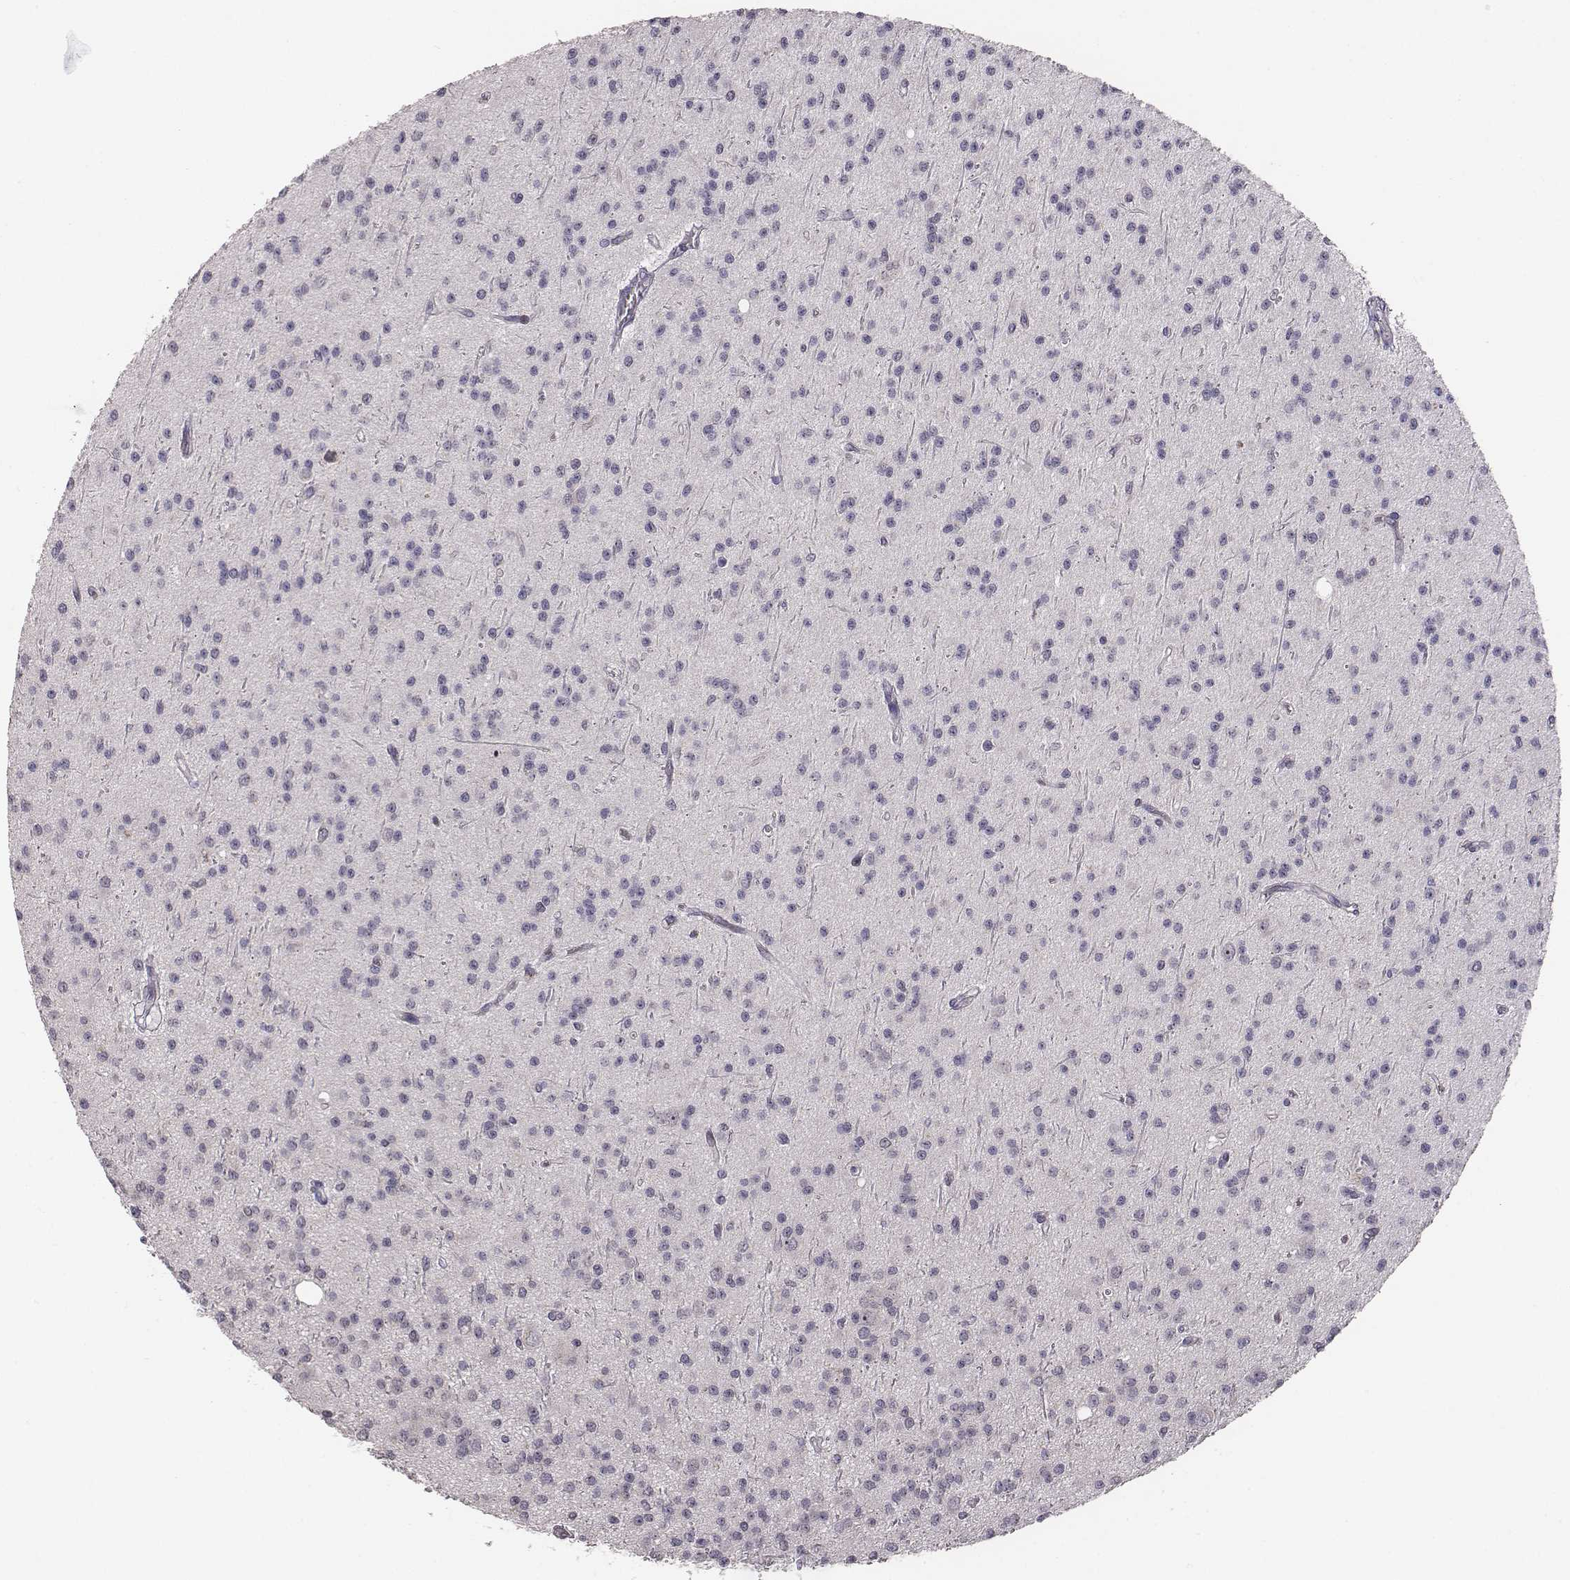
{"staining": {"intensity": "negative", "quantity": "none", "location": "none"}, "tissue": "glioma", "cell_type": "Tumor cells", "image_type": "cancer", "snomed": [{"axis": "morphology", "description": "Glioma, malignant, Low grade"}, {"axis": "topography", "description": "Brain"}], "caption": "Tumor cells show no significant protein staining in malignant glioma (low-grade).", "gene": "NIFK", "patient": {"sex": "male", "age": 27}}